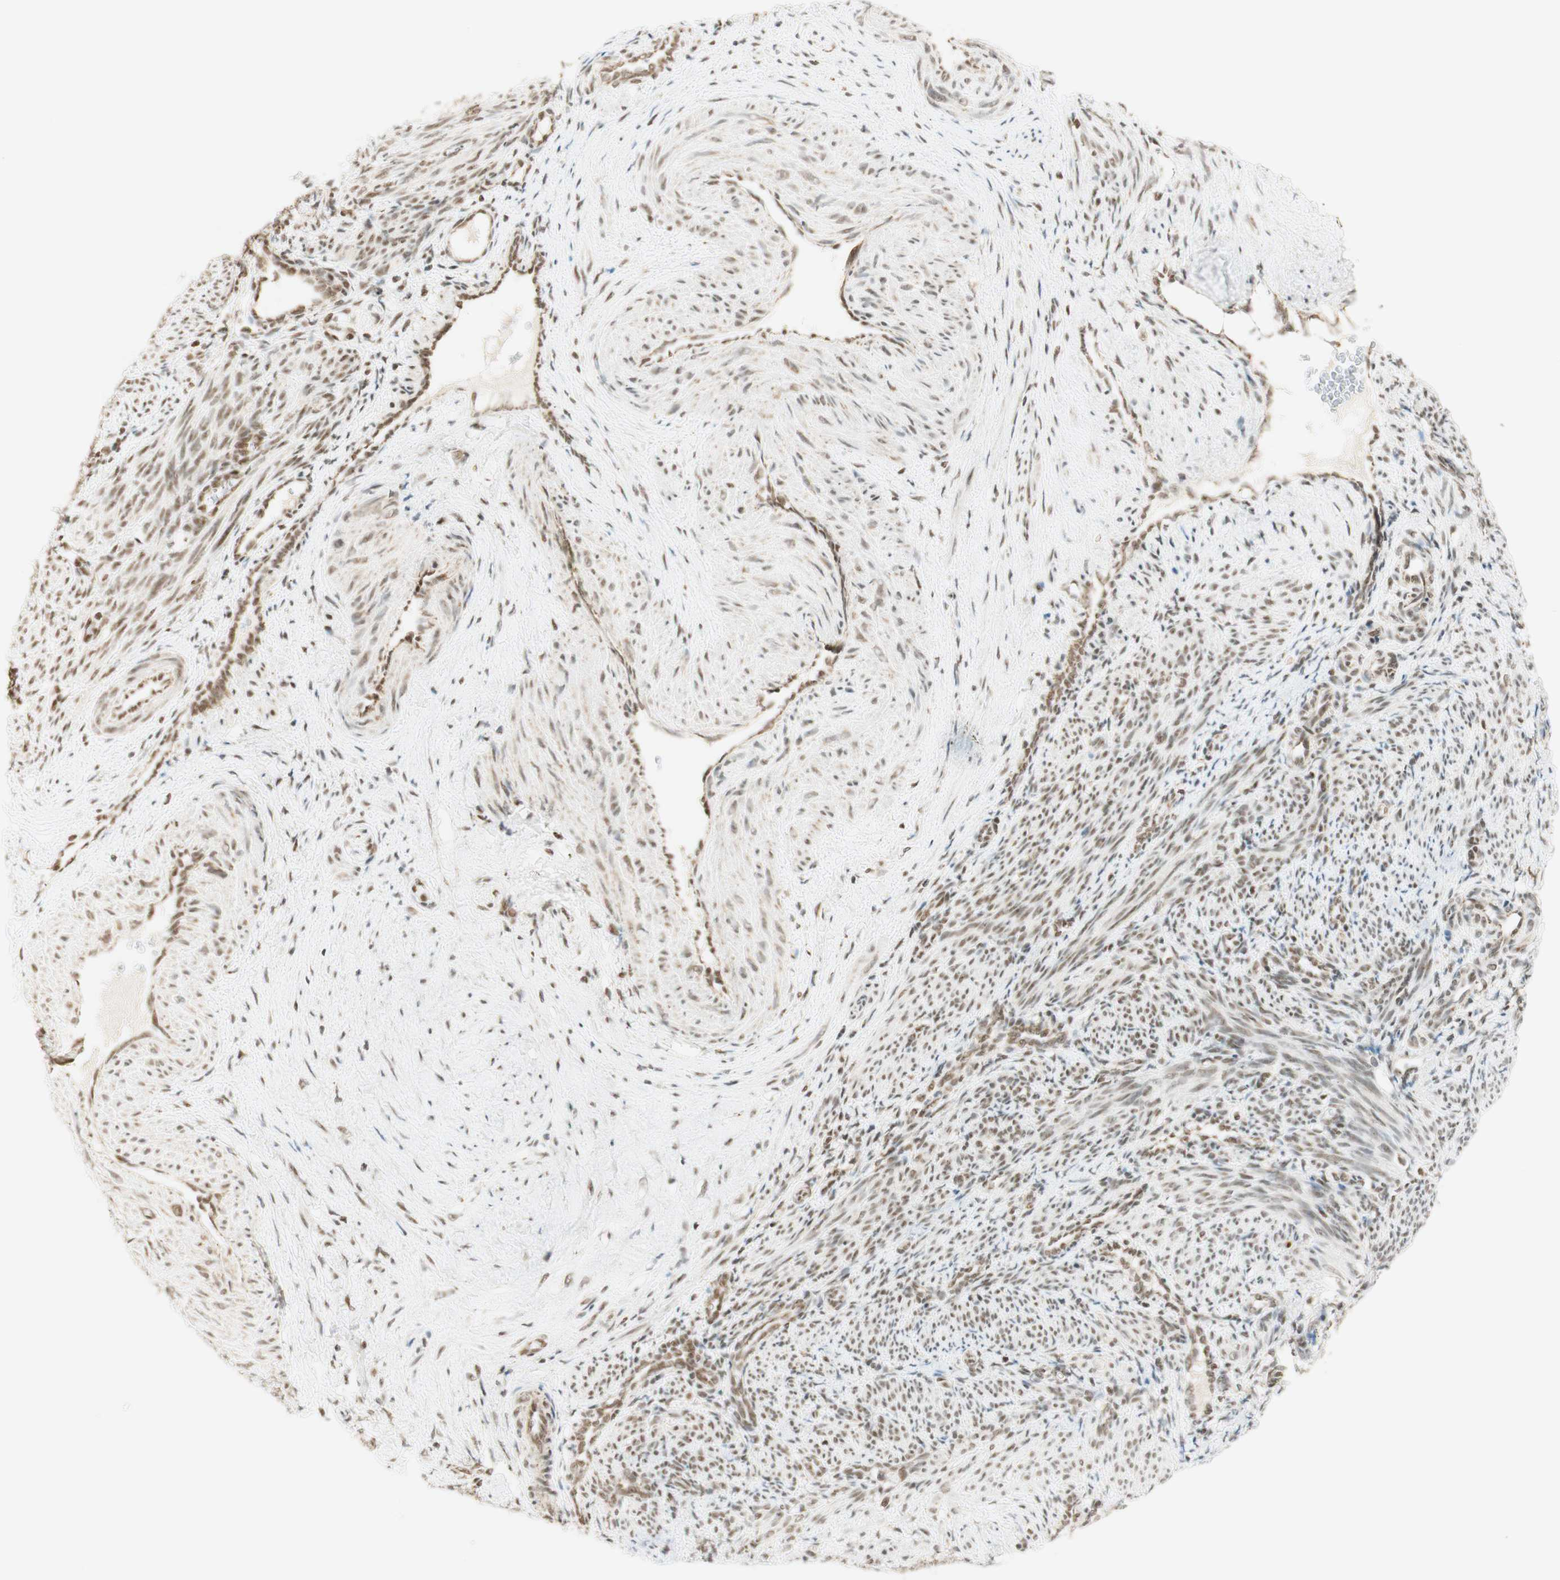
{"staining": {"intensity": "moderate", "quantity": ">75%", "location": "nuclear"}, "tissue": "smooth muscle", "cell_type": "Smooth muscle cells", "image_type": "normal", "snomed": [{"axis": "morphology", "description": "Normal tissue, NOS"}, {"axis": "topography", "description": "Endometrium"}], "caption": "Immunohistochemistry (IHC) staining of normal smooth muscle, which shows medium levels of moderate nuclear positivity in about >75% of smooth muscle cells indicating moderate nuclear protein staining. The staining was performed using DAB (brown) for protein detection and nuclei were counterstained in hematoxylin (blue).", "gene": "ZNF782", "patient": {"sex": "female", "age": 33}}